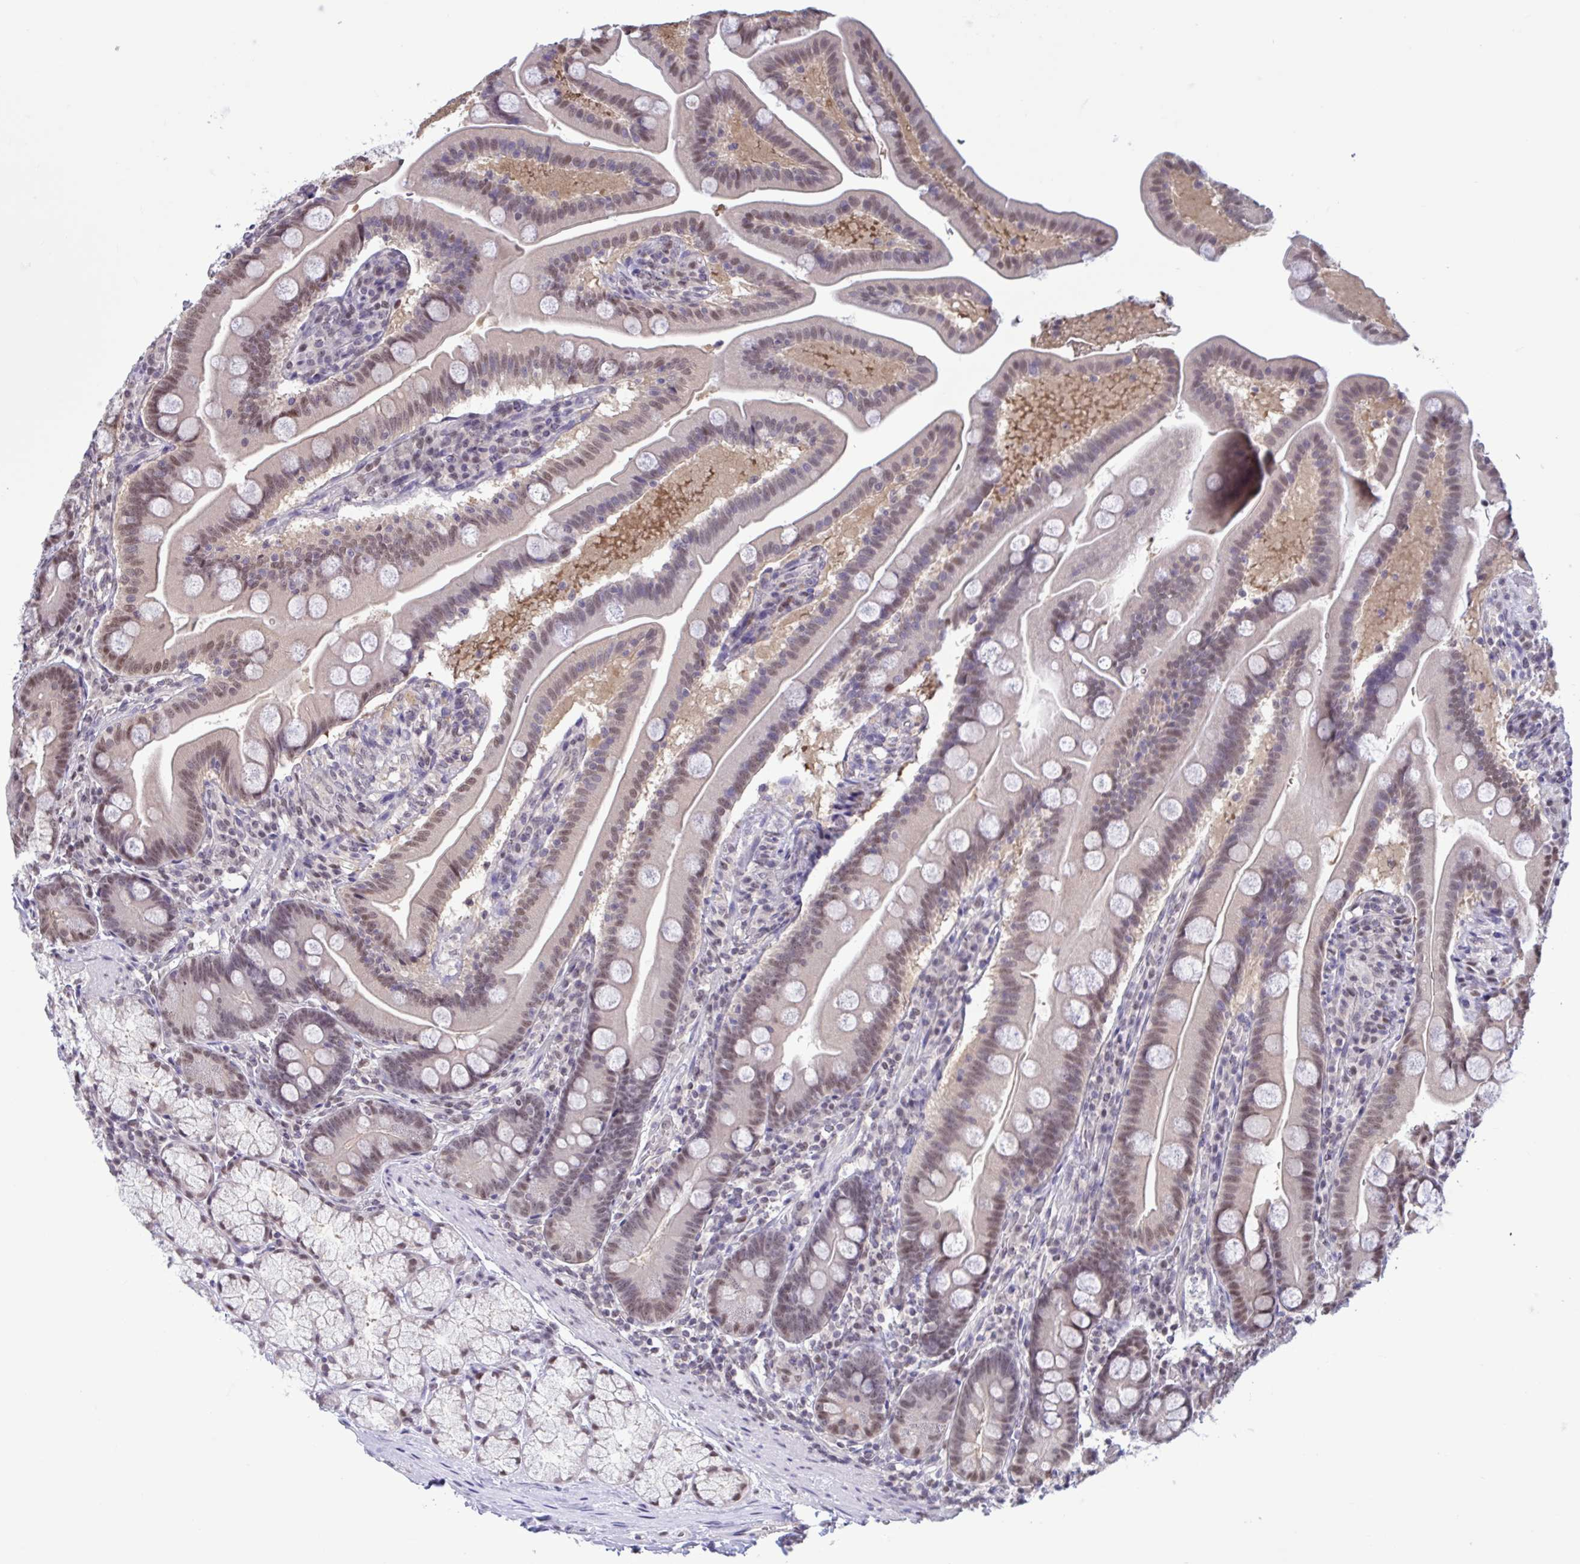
{"staining": {"intensity": "moderate", "quantity": "25%-75%", "location": "nuclear"}, "tissue": "duodenum", "cell_type": "Glandular cells", "image_type": "normal", "snomed": [{"axis": "morphology", "description": "Normal tissue, NOS"}, {"axis": "topography", "description": "Duodenum"}], "caption": "A medium amount of moderate nuclear staining is present in about 25%-75% of glandular cells in normal duodenum.", "gene": "RBL1", "patient": {"sex": "female", "age": 67}}